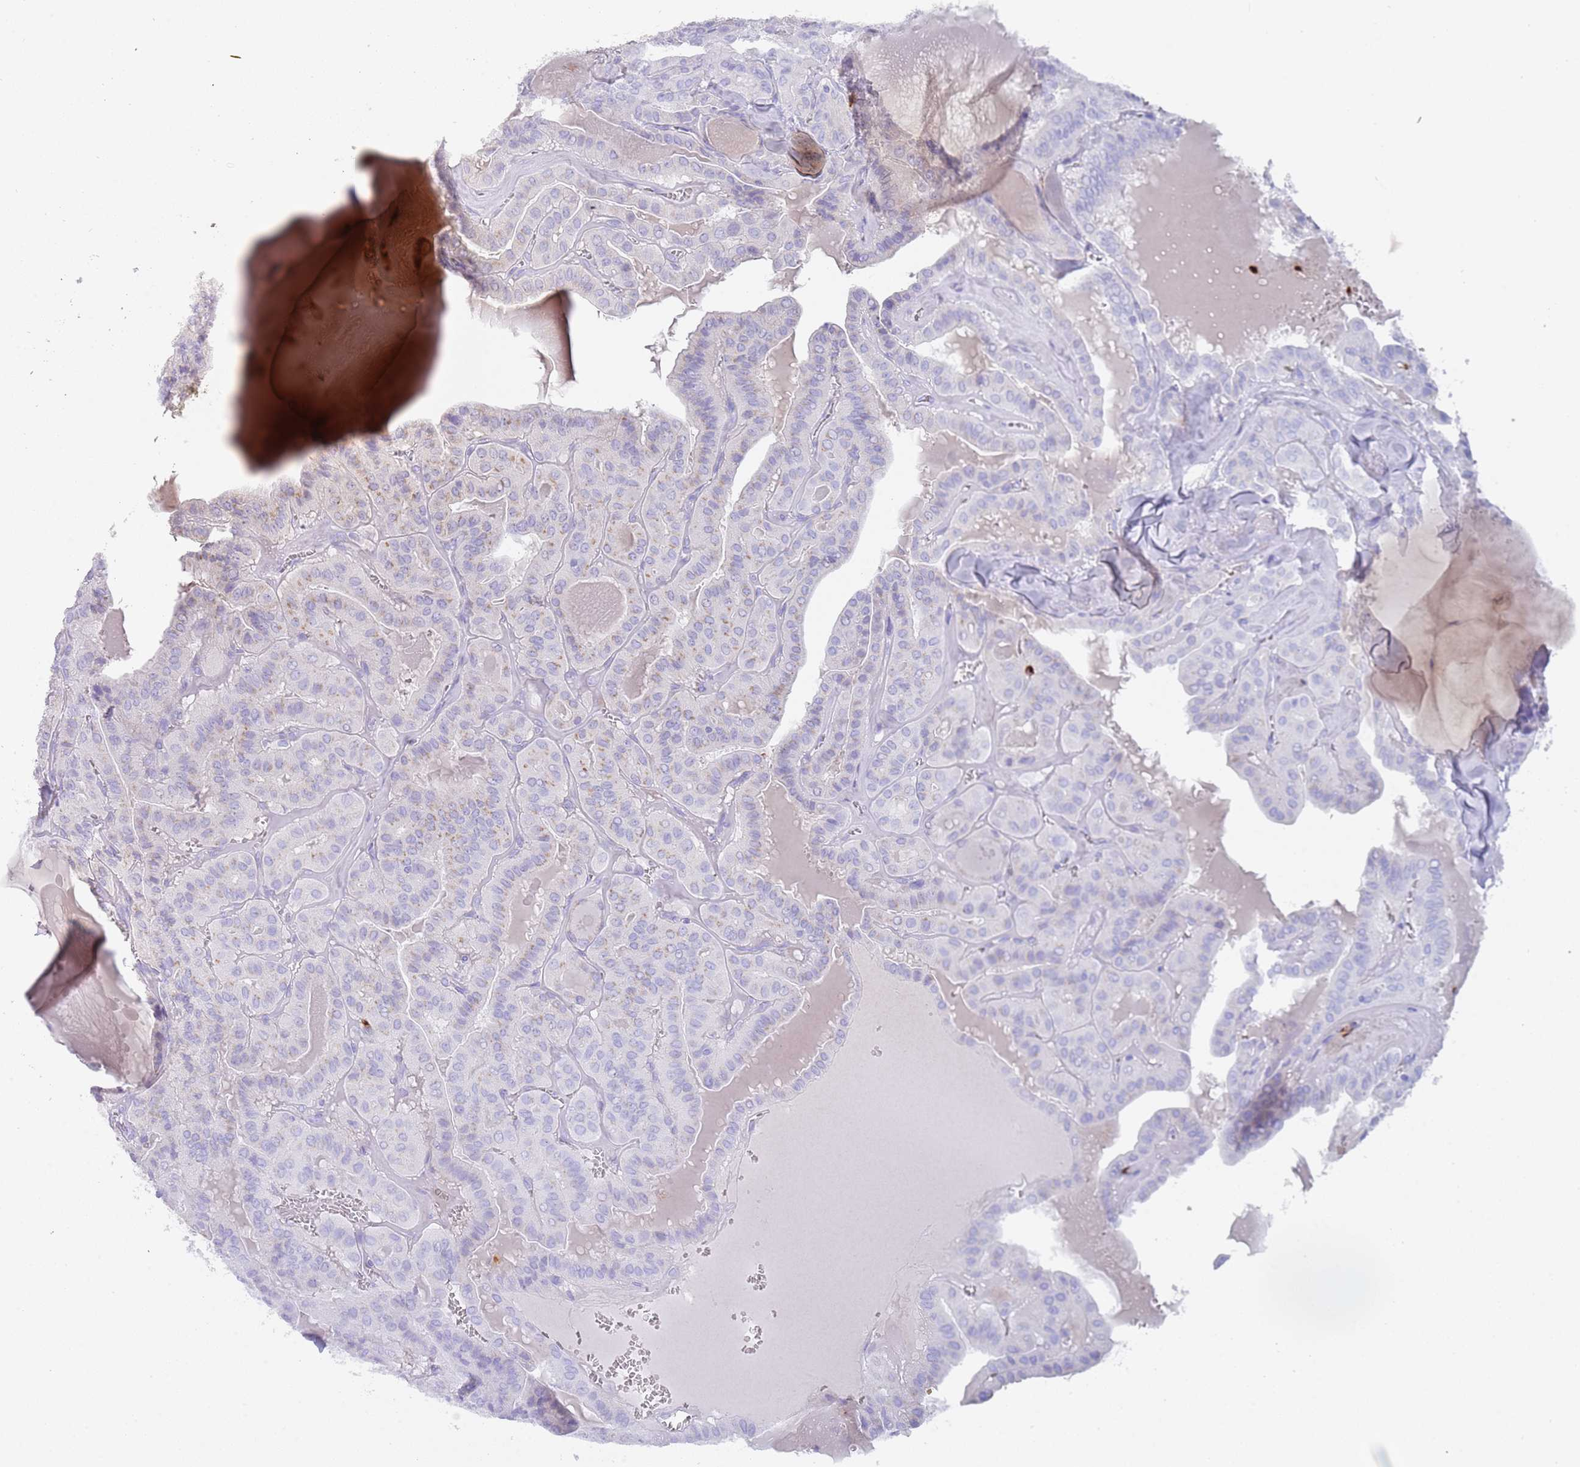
{"staining": {"intensity": "negative", "quantity": "none", "location": "none"}, "tissue": "thyroid cancer", "cell_type": "Tumor cells", "image_type": "cancer", "snomed": [{"axis": "morphology", "description": "Papillary adenocarcinoma, NOS"}, {"axis": "topography", "description": "Thyroid gland"}], "caption": "Tumor cells are negative for protein expression in human thyroid cancer.", "gene": "TMEM251", "patient": {"sex": "male", "age": 52}}